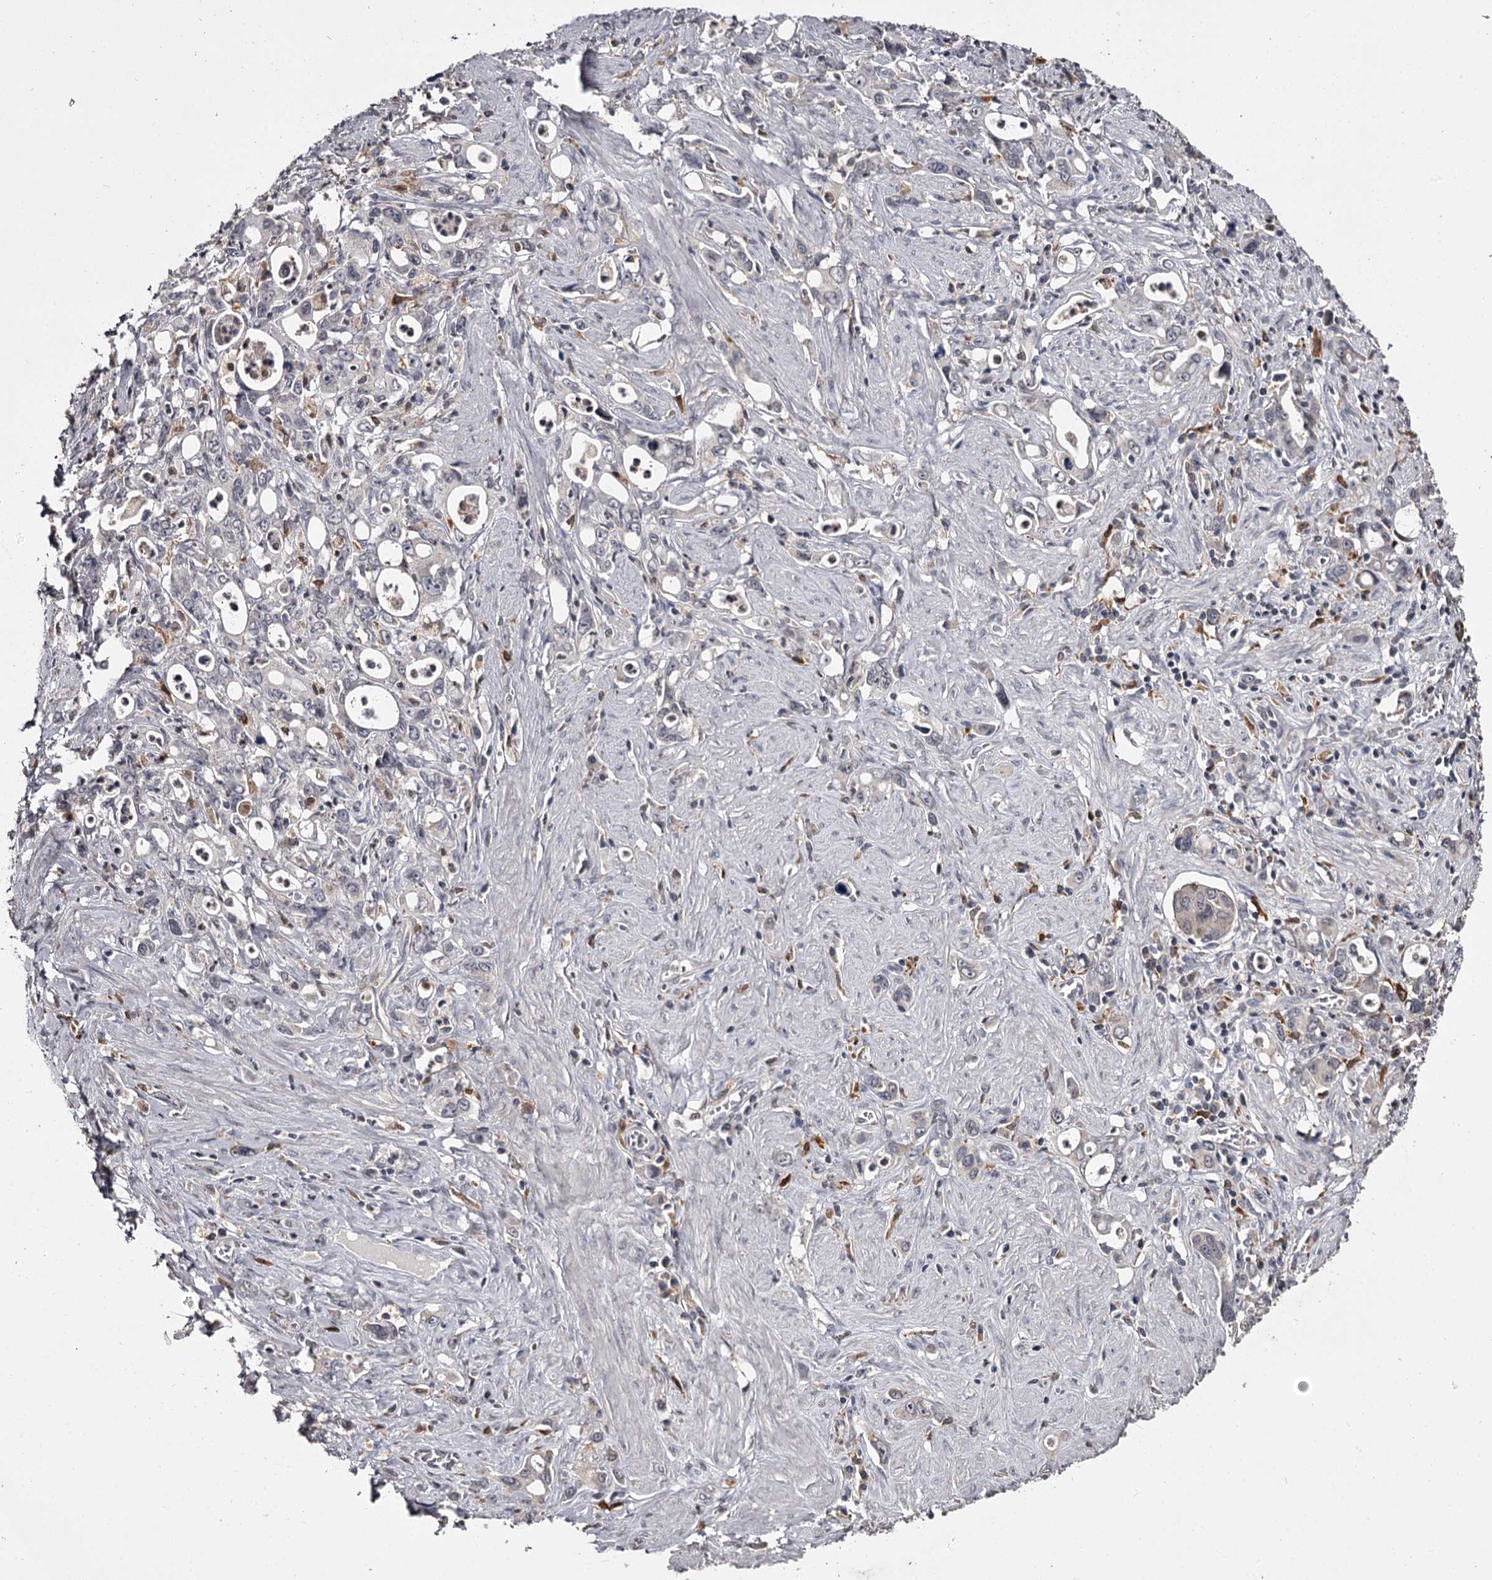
{"staining": {"intensity": "negative", "quantity": "none", "location": "none"}, "tissue": "stomach cancer", "cell_type": "Tumor cells", "image_type": "cancer", "snomed": [{"axis": "morphology", "description": "Adenocarcinoma, NOS"}, {"axis": "topography", "description": "Stomach, lower"}], "caption": "DAB immunohistochemical staining of stomach cancer reveals no significant expression in tumor cells.", "gene": "SLC32A1", "patient": {"sex": "female", "age": 43}}